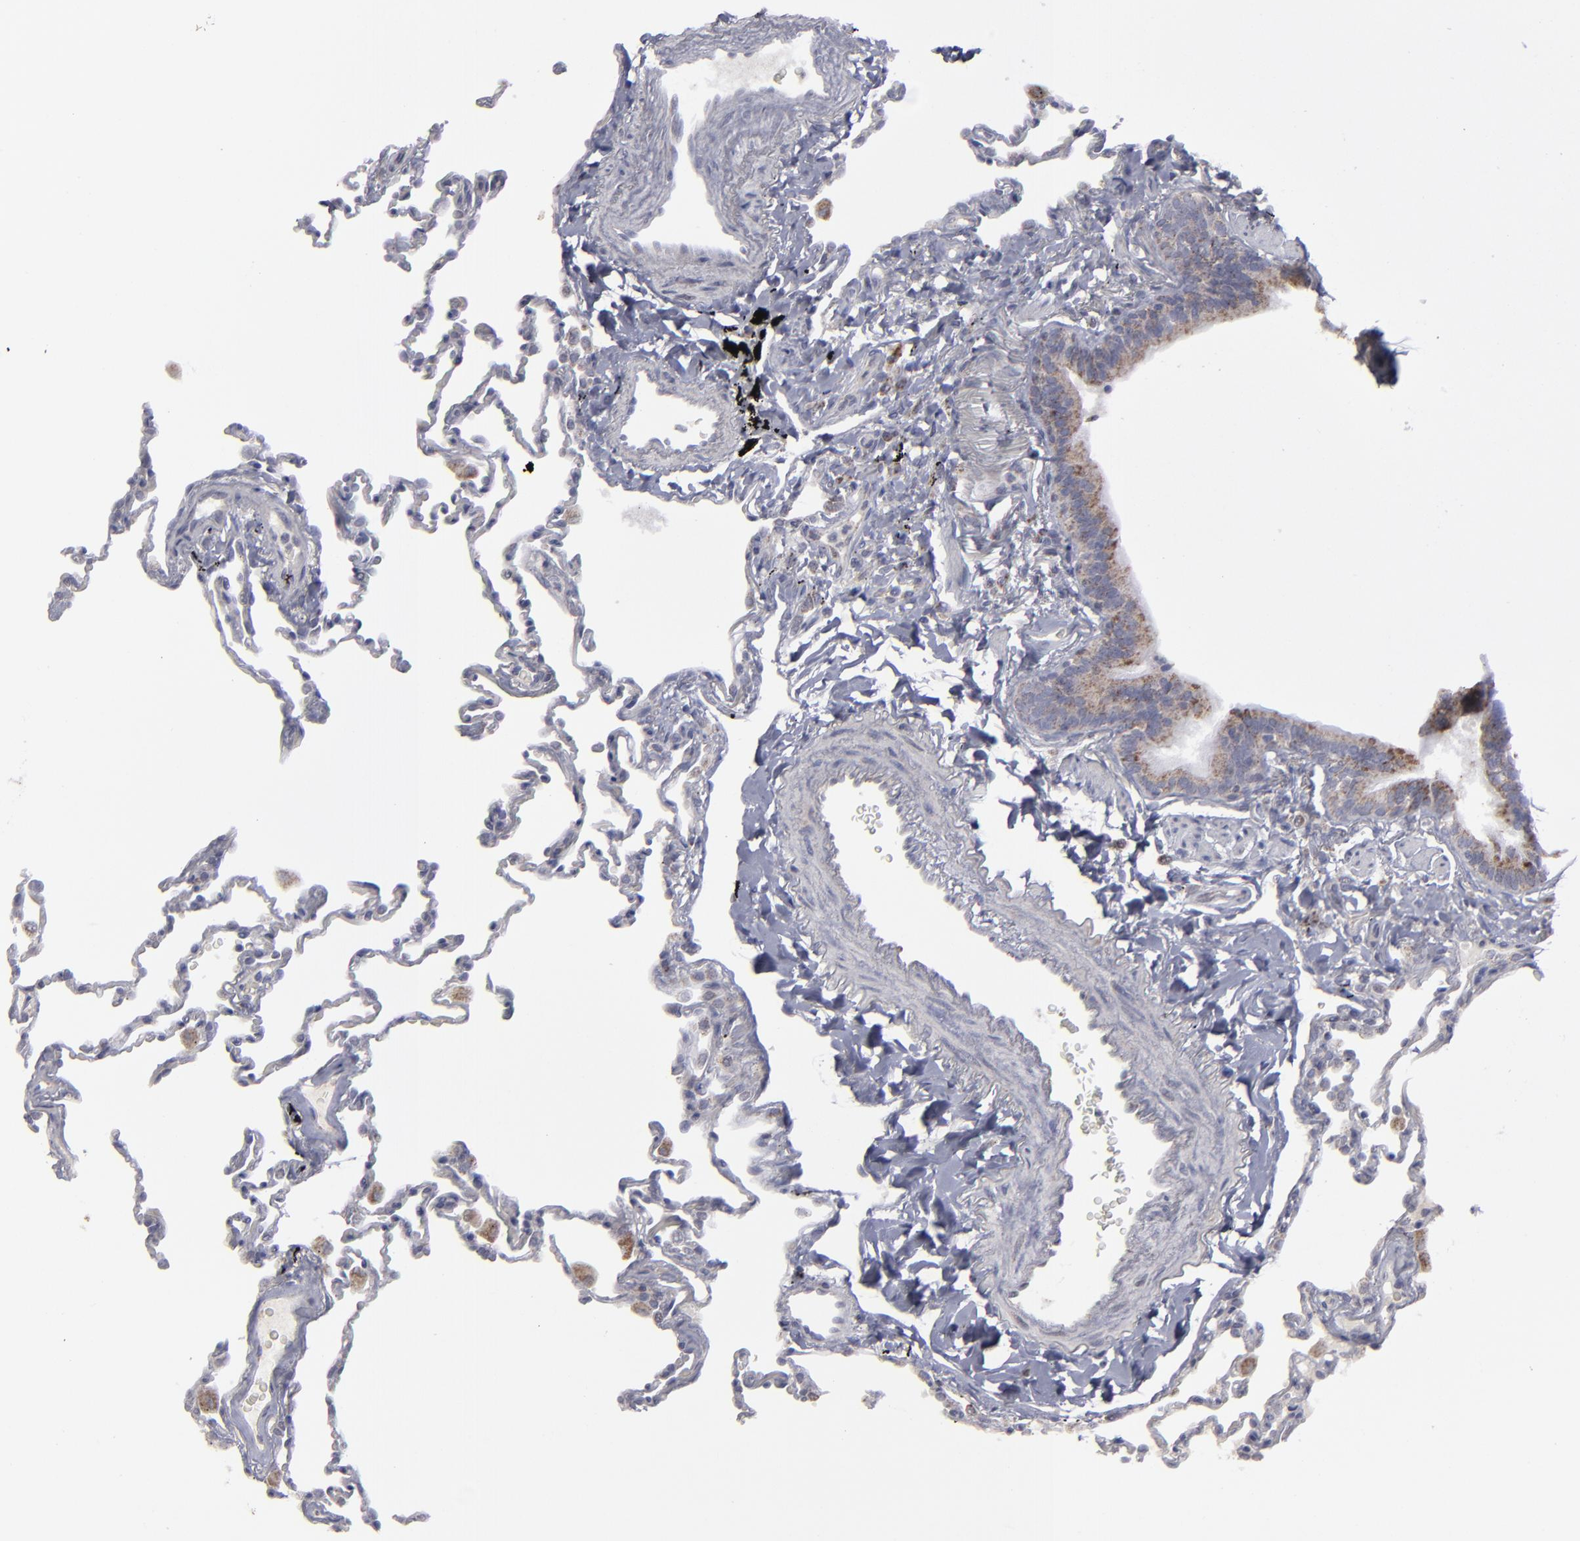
{"staining": {"intensity": "negative", "quantity": "none", "location": "none"}, "tissue": "lung", "cell_type": "Alveolar cells", "image_type": "normal", "snomed": [{"axis": "morphology", "description": "Normal tissue, NOS"}, {"axis": "topography", "description": "Lung"}], "caption": "The histopathology image reveals no staining of alveolar cells in unremarkable lung. (Immunohistochemistry, brightfield microscopy, high magnification).", "gene": "MYOM2", "patient": {"sex": "male", "age": 59}}